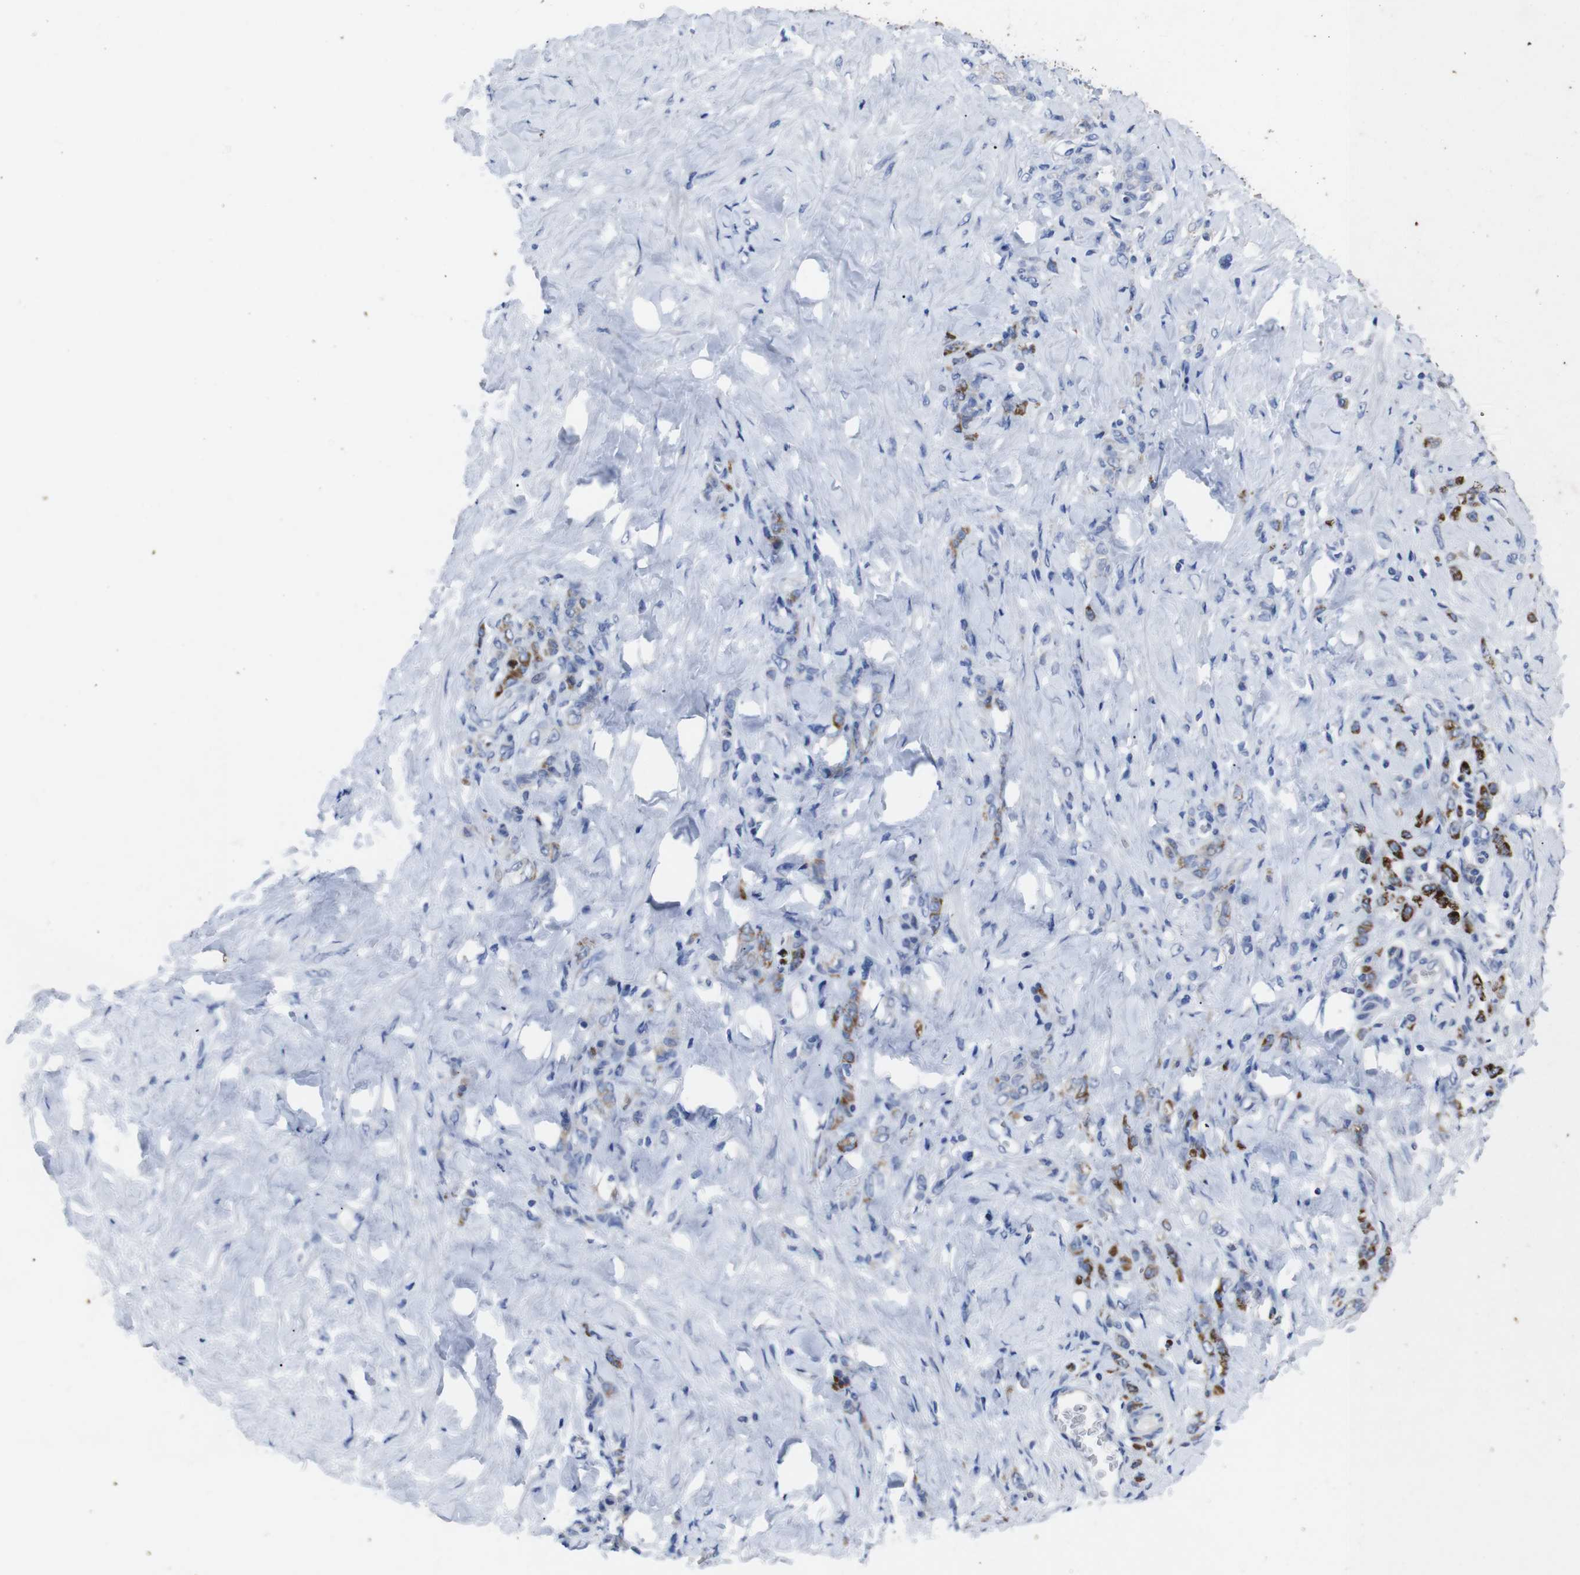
{"staining": {"intensity": "strong", "quantity": "<25%", "location": "cytoplasmic/membranous"}, "tissue": "stomach cancer", "cell_type": "Tumor cells", "image_type": "cancer", "snomed": [{"axis": "morphology", "description": "Adenocarcinoma, NOS"}, {"axis": "topography", "description": "Stomach"}], "caption": "DAB immunohistochemical staining of stomach cancer (adenocarcinoma) reveals strong cytoplasmic/membranous protein staining in about <25% of tumor cells.", "gene": "GJB2", "patient": {"sex": "male", "age": 82}}